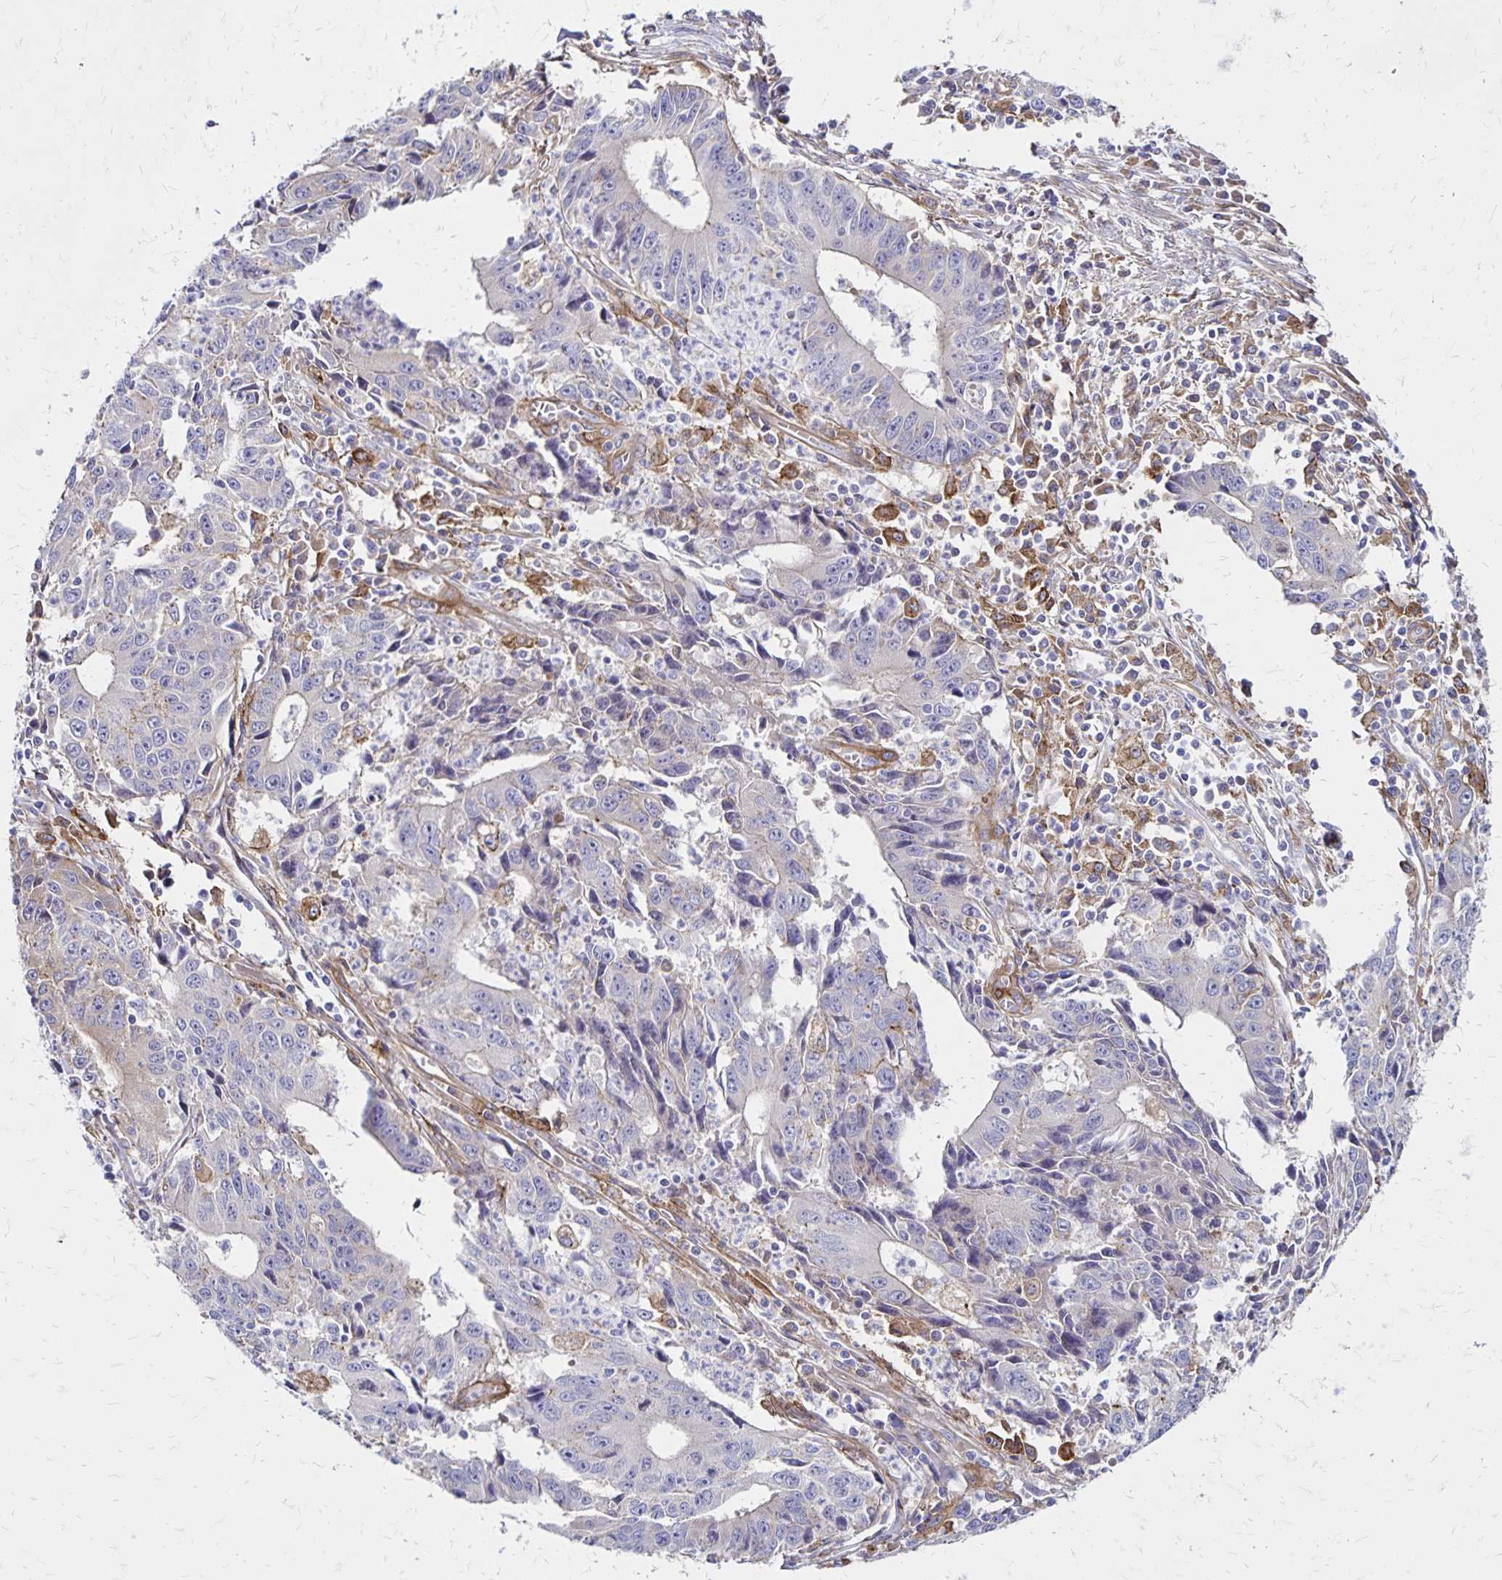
{"staining": {"intensity": "negative", "quantity": "none", "location": "none"}, "tissue": "liver cancer", "cell_type": "Tumor cells", "image_type": "cancer", "snomed": [{"axis": "morphology", "description": "Cholangiocarcinoma"}, {"axis": "topography", "description": "Liver"}], "caption": "Immunohistochemical staining of liver cholangiocarcinoma shows no significant positivity in tumor cells.", "gene": "TNS3", "patient": {"sex": "male", "age": 65}}